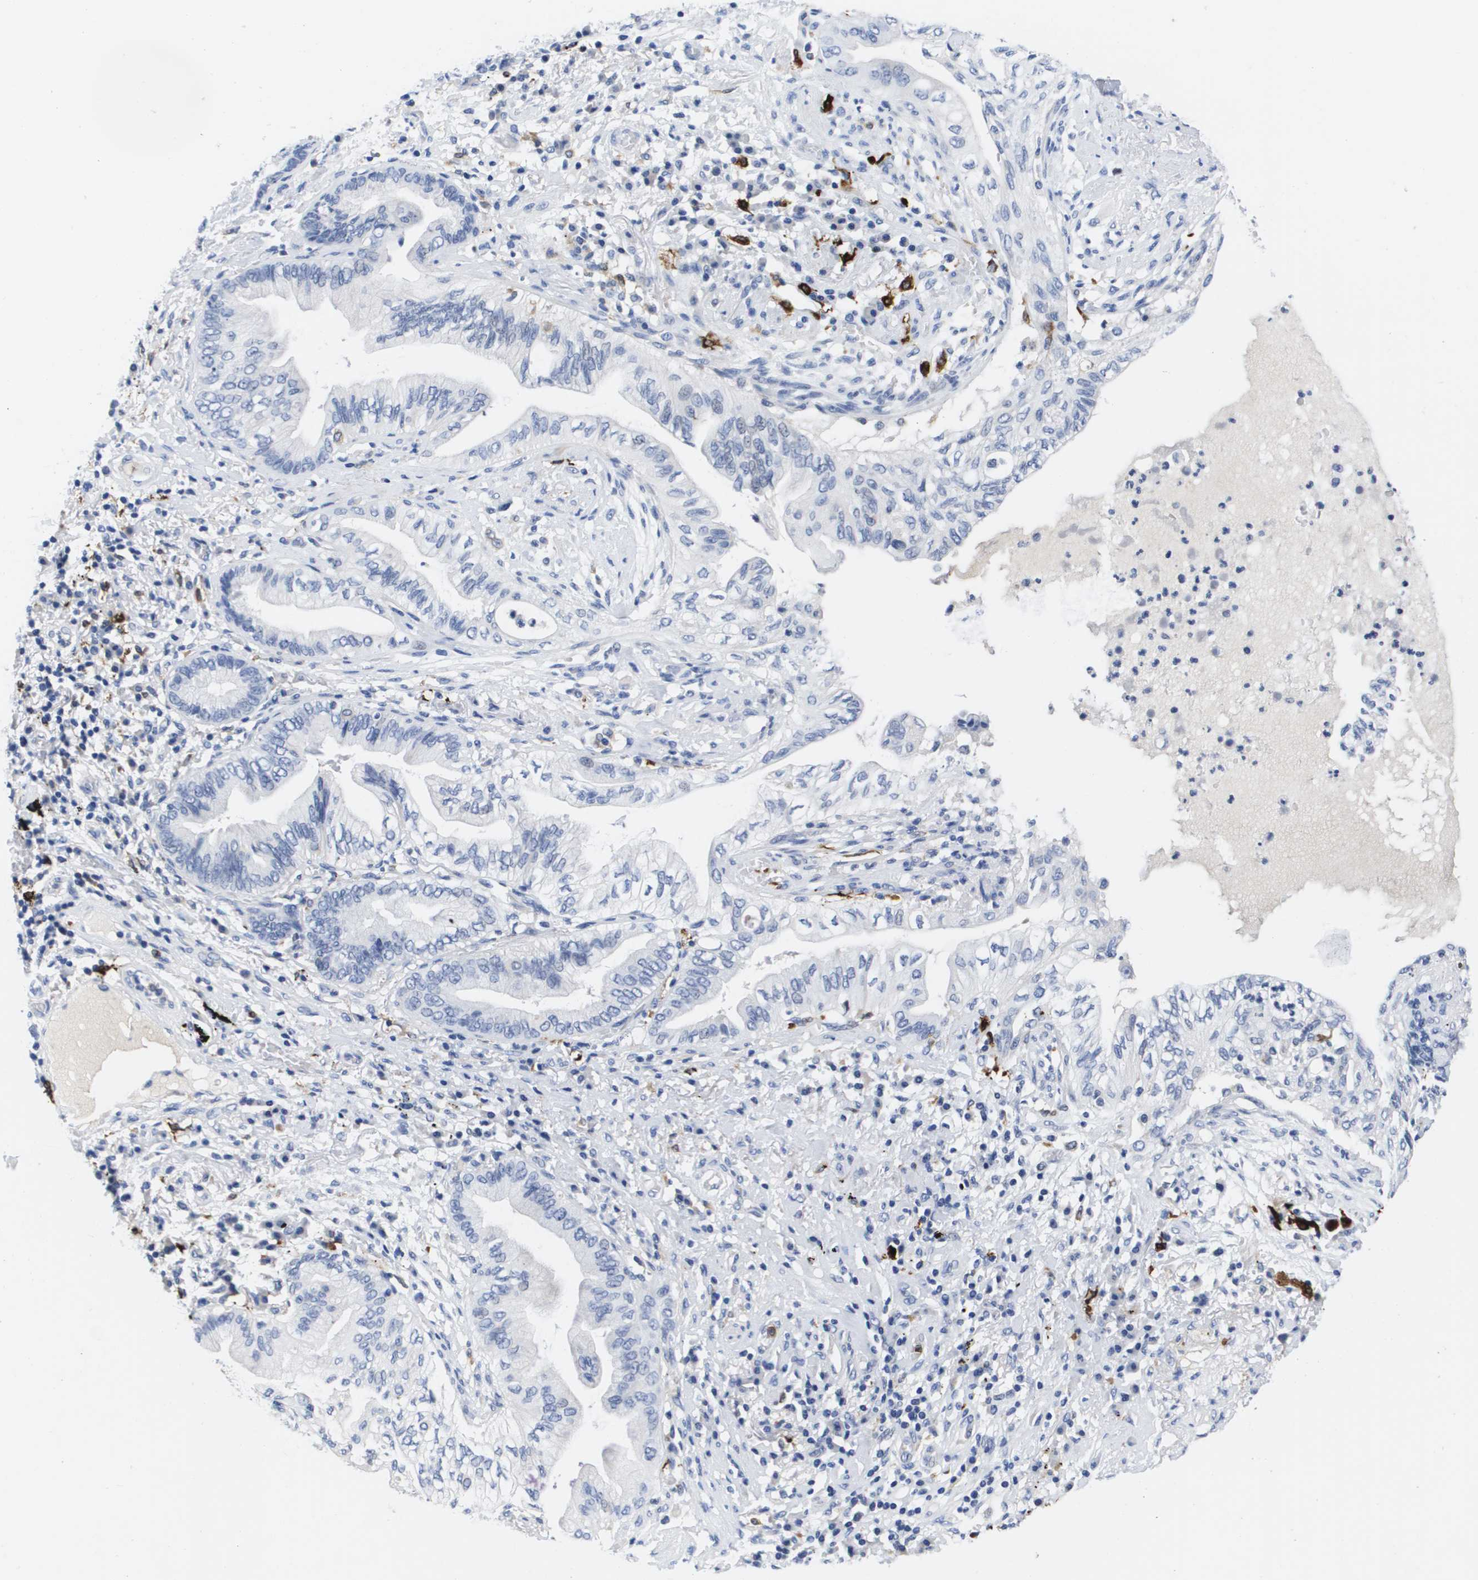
{"staining": {"intensity": "negative", "quantity": "none", "location": "none"}, "tissue": "lung cancer", "cell_type": "Tumor cells", "image_type": "cancer", "snomed": [{"axis": "morphology", "description": "Normal tissue, NOS"}, {"axis": "morphology", "description": "Adenocarcinoma, NOS"}, {"axis": "topography", "description": "Bronchus"}, {"axis": "topography", "description": "Lung"}], "caption": "A high-resolution micrograph shows IHC staining of lung adenocarcinoma, which shows no significant staining in tumor cells.", "gene": "HMOX1", "patient": {"sex": "female", "age": 70}}